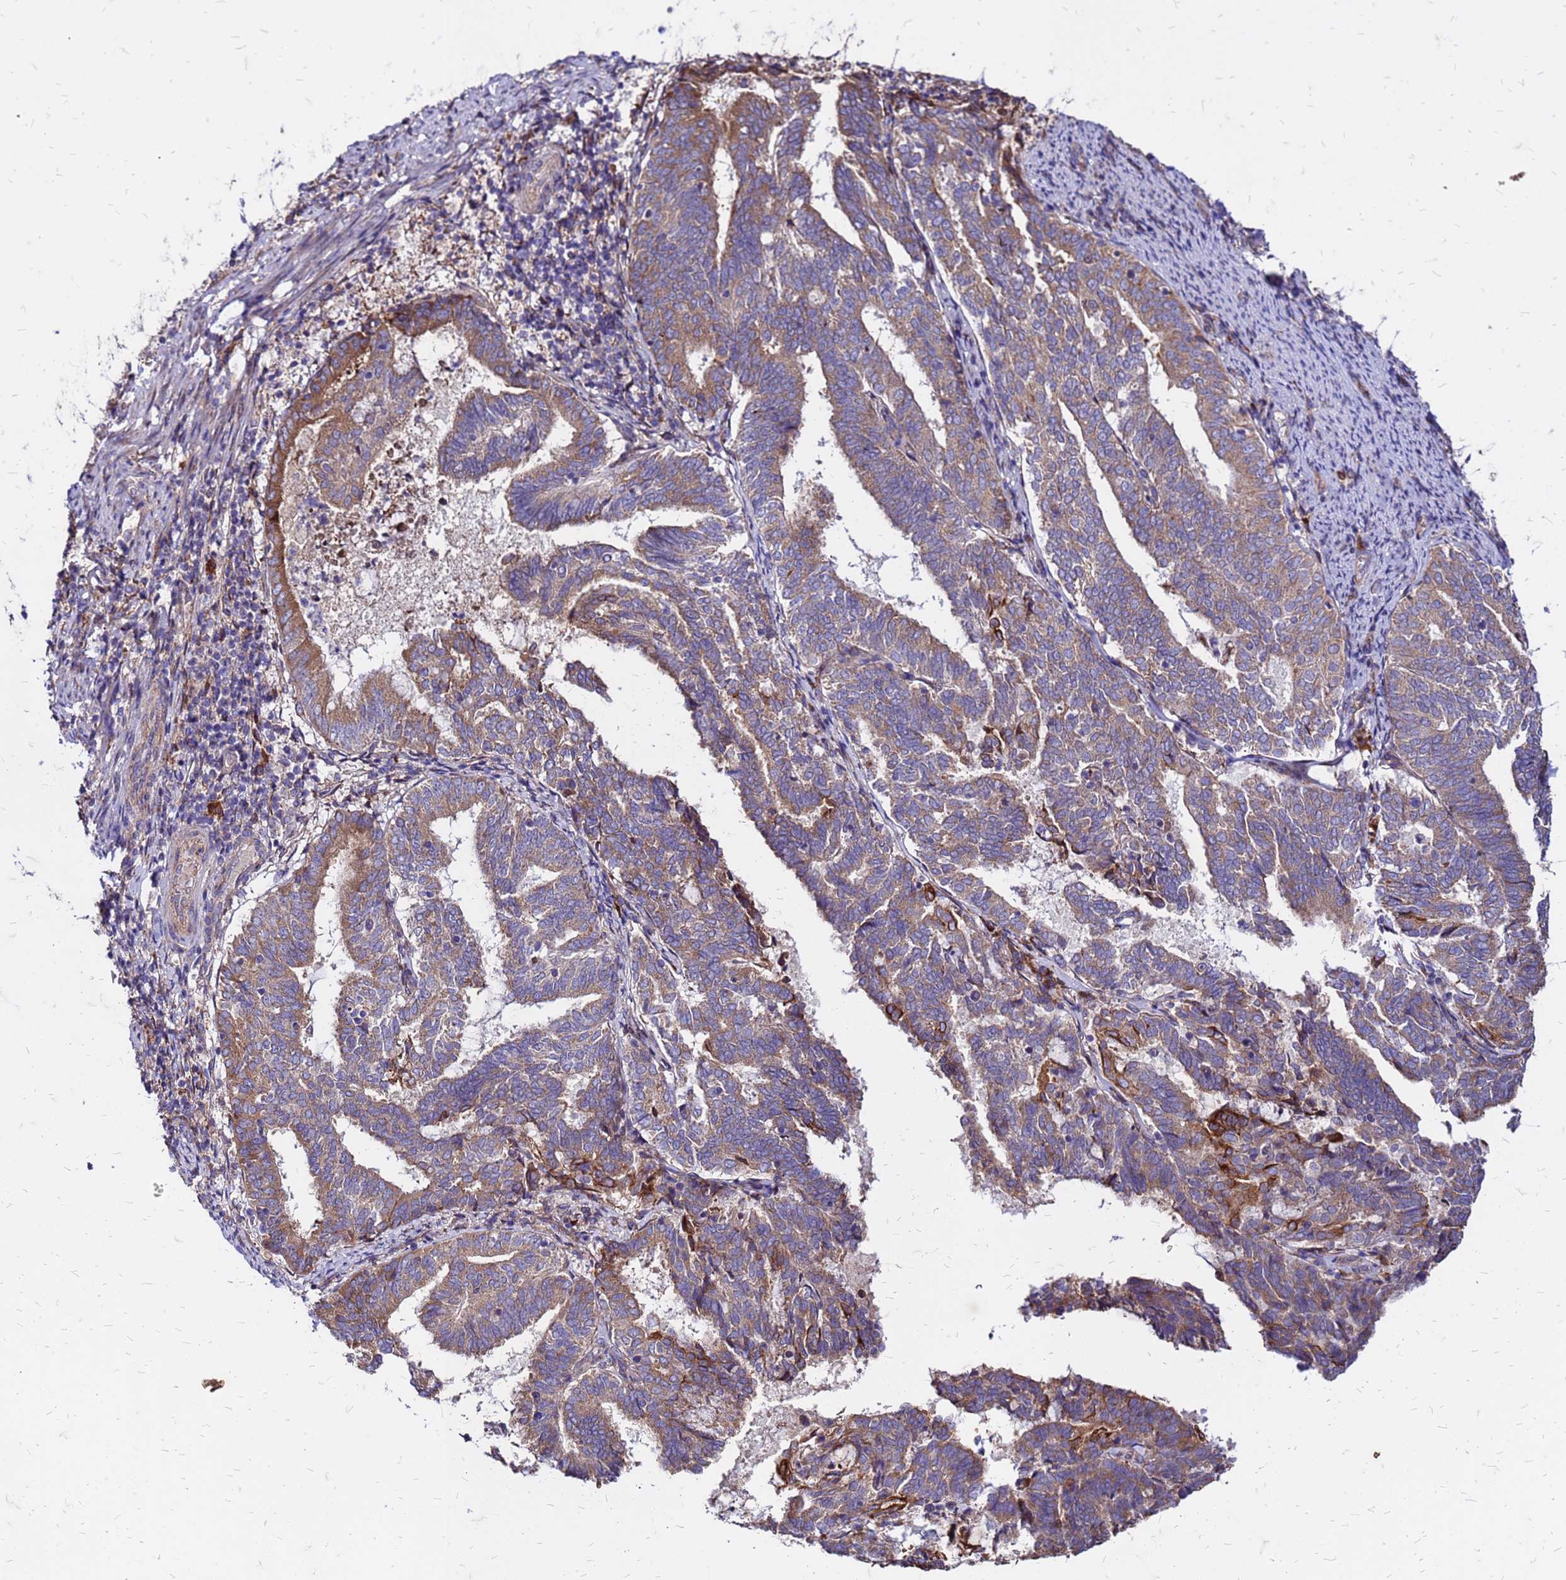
{"staining": {"intensity": "moderate", "quantity": ">75%", "location": "cytoplasmic/membranous"}, "tissue": "endometrial cancer", "cell_type": "Tumor cells", "image_type": "cancer", "snomed": [{"axis": "morphology", "description": "Adenocarcinoma, NOS"}, {"axis": "topography", "description": "Endometrium"}], "caption": "Brown immunohistochemical staining in human adenocarcinoma (endometrial) demonstrates moderate cytoplasmic/membranous staining in approximately >75% of tumor cells.", "gene": "VMO1", "patient": {"sex": "female", "age": 80}}